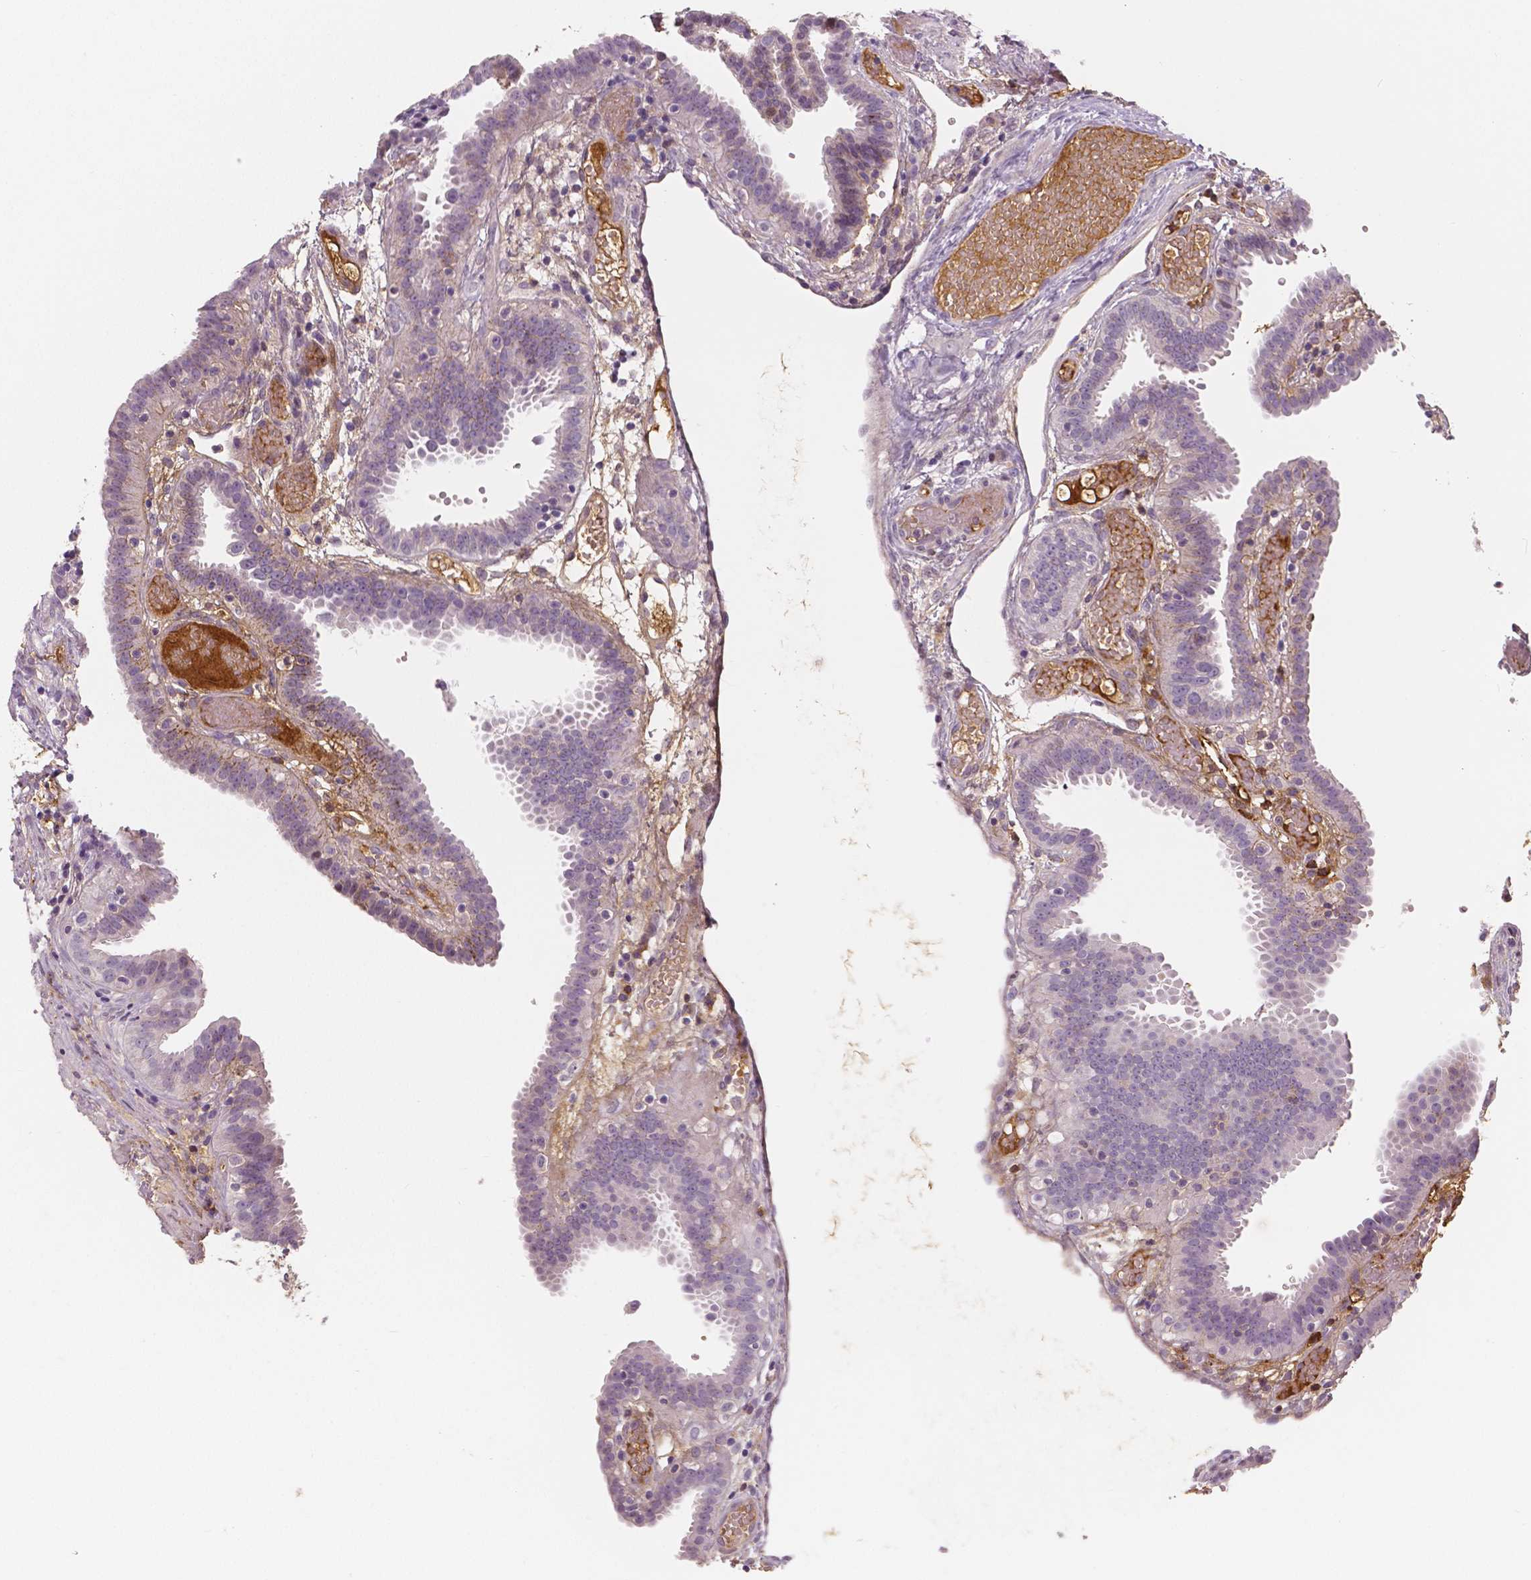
{"staining": {"intensity": "negative", "quantity": "none", "location": "none"}, "tissue": "fallopian tube", "cell_type": "Glandular cells", "image_type": "normal", "snomed": [{"axis": "morphology", "description": "Normal tissue, NOS"}, {"axis": "topography", "description": "Fallopian tube"}], "caption": "Immunohistochemistry (IHC) micrograph of benign fallopian tube: human fallopian tube stained with DAB (3,3'-diaminobenzidine) displays no significant protein staining in glandular cells. (DAB immunohistochemistry (IHC), high magnification).", "gene": "APOA4", "patient": {"sex": "female", "age": 37}}